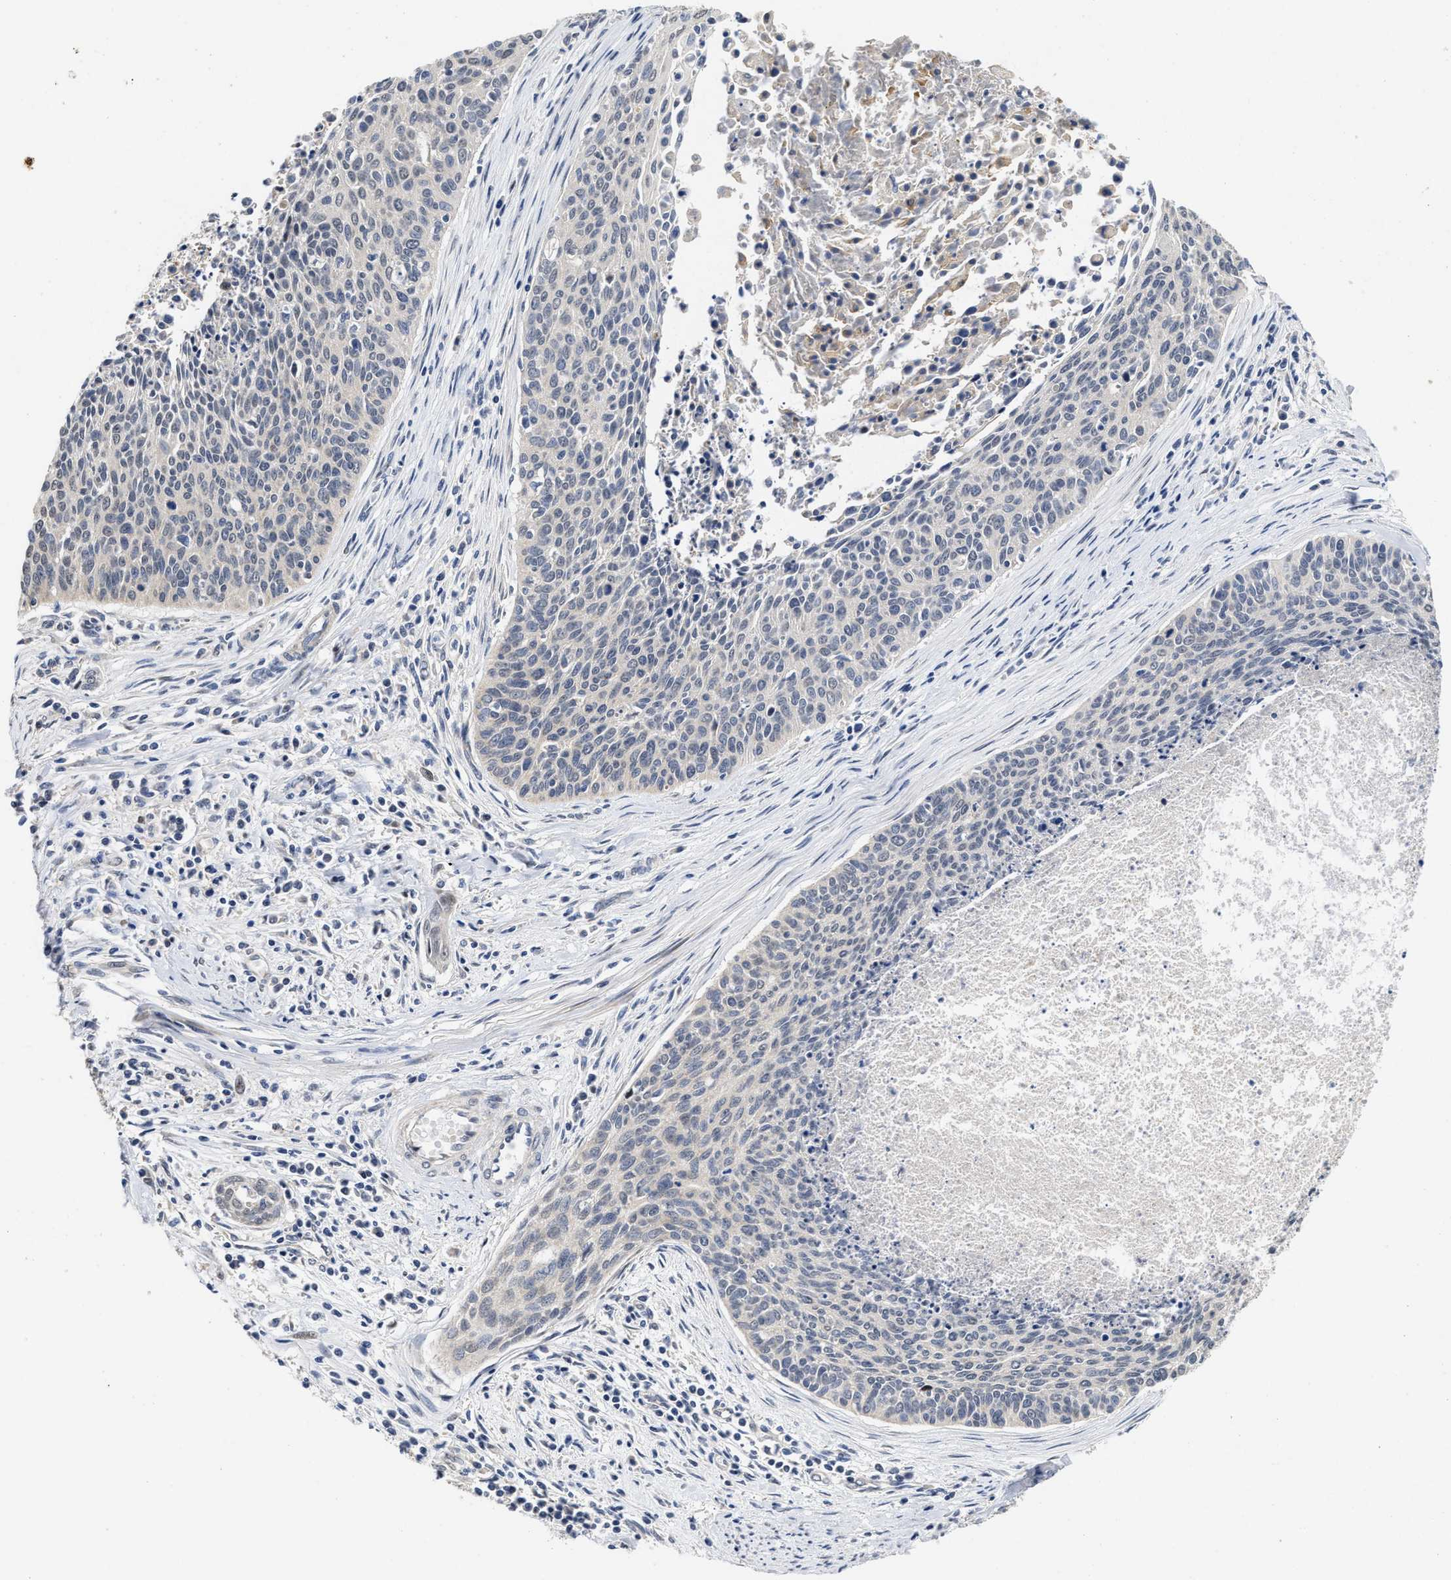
{"staining": {"intensity": "moderate", "quantity": "<25%", "location": "nuclear"}, "tissue": "cervical cancer", "cell_type": "Tumor cells", "image_type": "cancer", "snomed": [{"axis": "morphology", "description": "Squamous cell carcinoma, NOS"}, {"axis": "topography", "description": "Cervix"}], "caption": "Approximately <25% of tumor cells in cervical cancer (squamous cell carcinoma) demonstrate moderate nuclear protein positivity as visualized by brown immunohistochemical staining.", "gene": "SCYL2", "patient": {"sex": "female", "age": 55}}